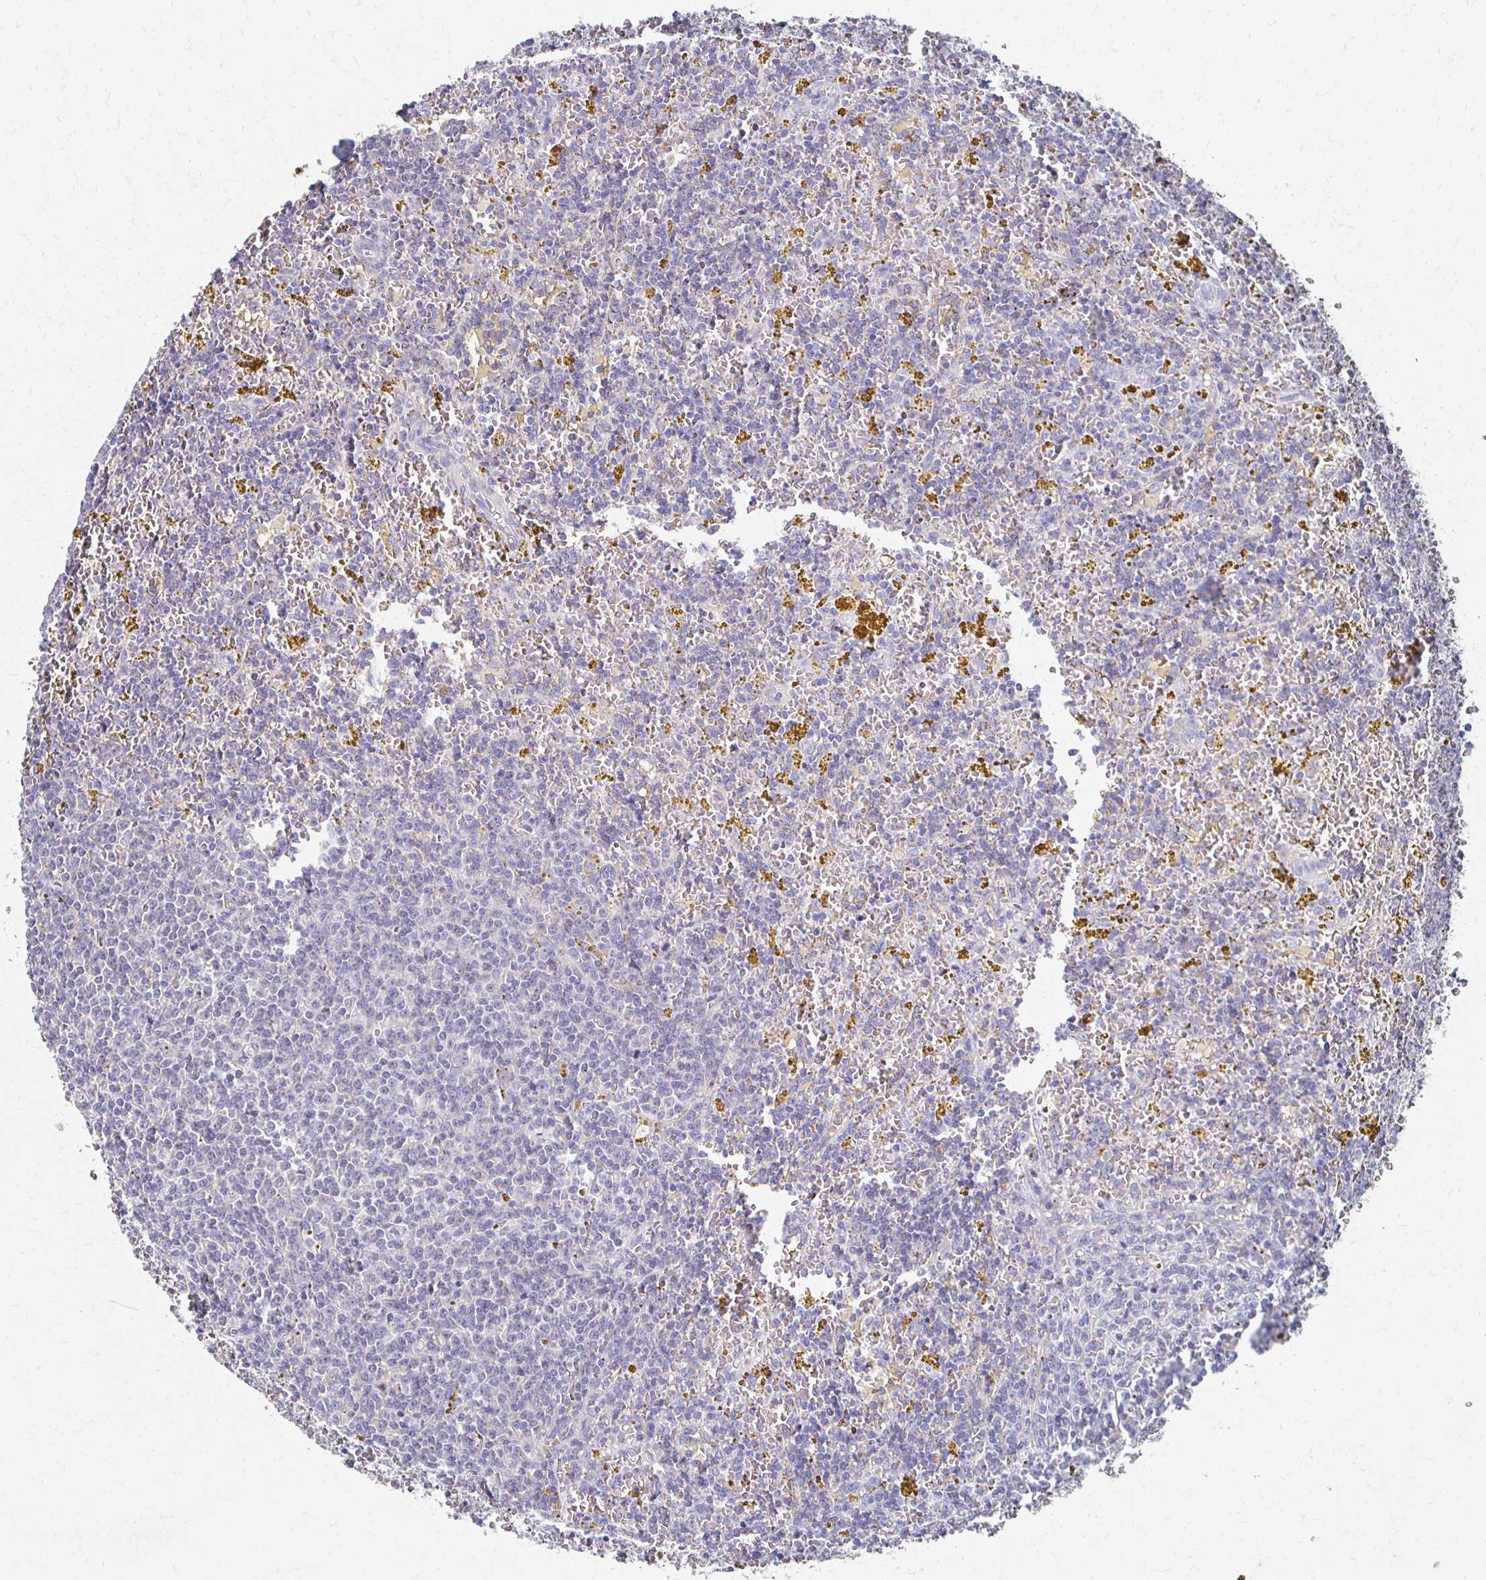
{"staining": {"intensity": "negative", "quantity": "none", "location": "none"}, "tissue": "lymphoma", "cell_type": "Tumor cells", "image_type": "cancer", "snomed": [{"axis": "morphology", "description": "Malignant lymphoma, non-Hodgkin's type, Low grade"}, {"axis": "topography", "description": "Spleen"}, {"axis": "topography", "description": "Lymph node"}], "caption": "DAB immunohistochemical staining of human malignant lymphoma, non-Hodgkin's type (low-grade) exhibits no significant positivity in tumor cells.", "gene": "CX3CR1", "patient": {"sex": "female", "age": 66}}